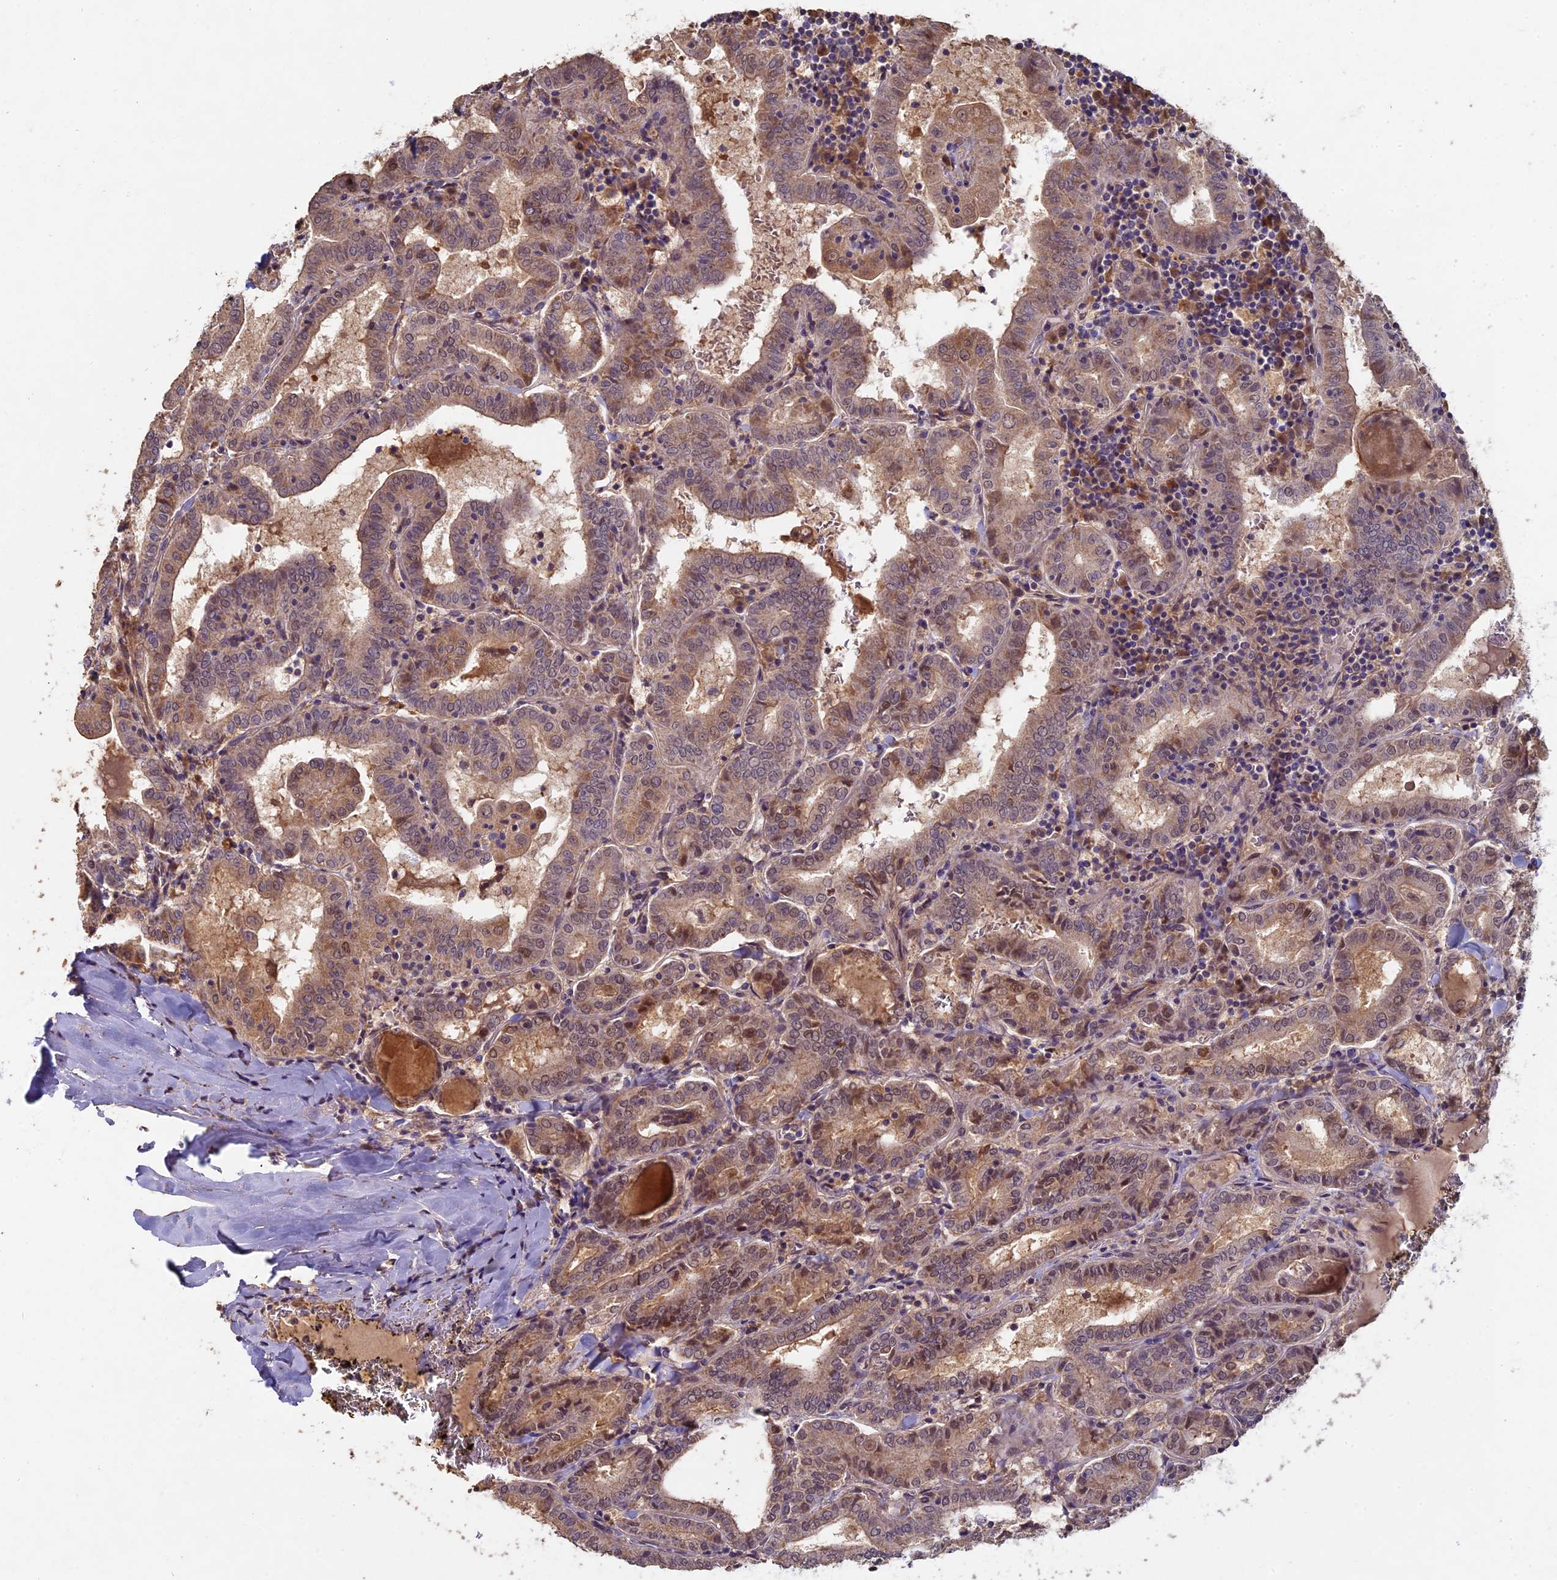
{"staining": {"intensity": "moderate", "quantity": "<25%", "location": "cytoplasmic/membranous,nuclear"}, "tissue": "thyroid cancer", "cell_type": "Tumor cells", "image_type": "cancer", "snomed": [{"axis": "morphology", "description": "Papillary adenocarcinoma, NOS"}, {"axis": "topography", "description": "Thyroid gland"}], "caption": "Papillary adenocarcinoma (thyroid) was stained to show a protein in brown. There is low levels of moderate cytoplasmic/membranous and nuclear staining in approximately <25% of tumor cells.", "gene": "RSPH3", "patient": {"sex": "female", "age": 72}}